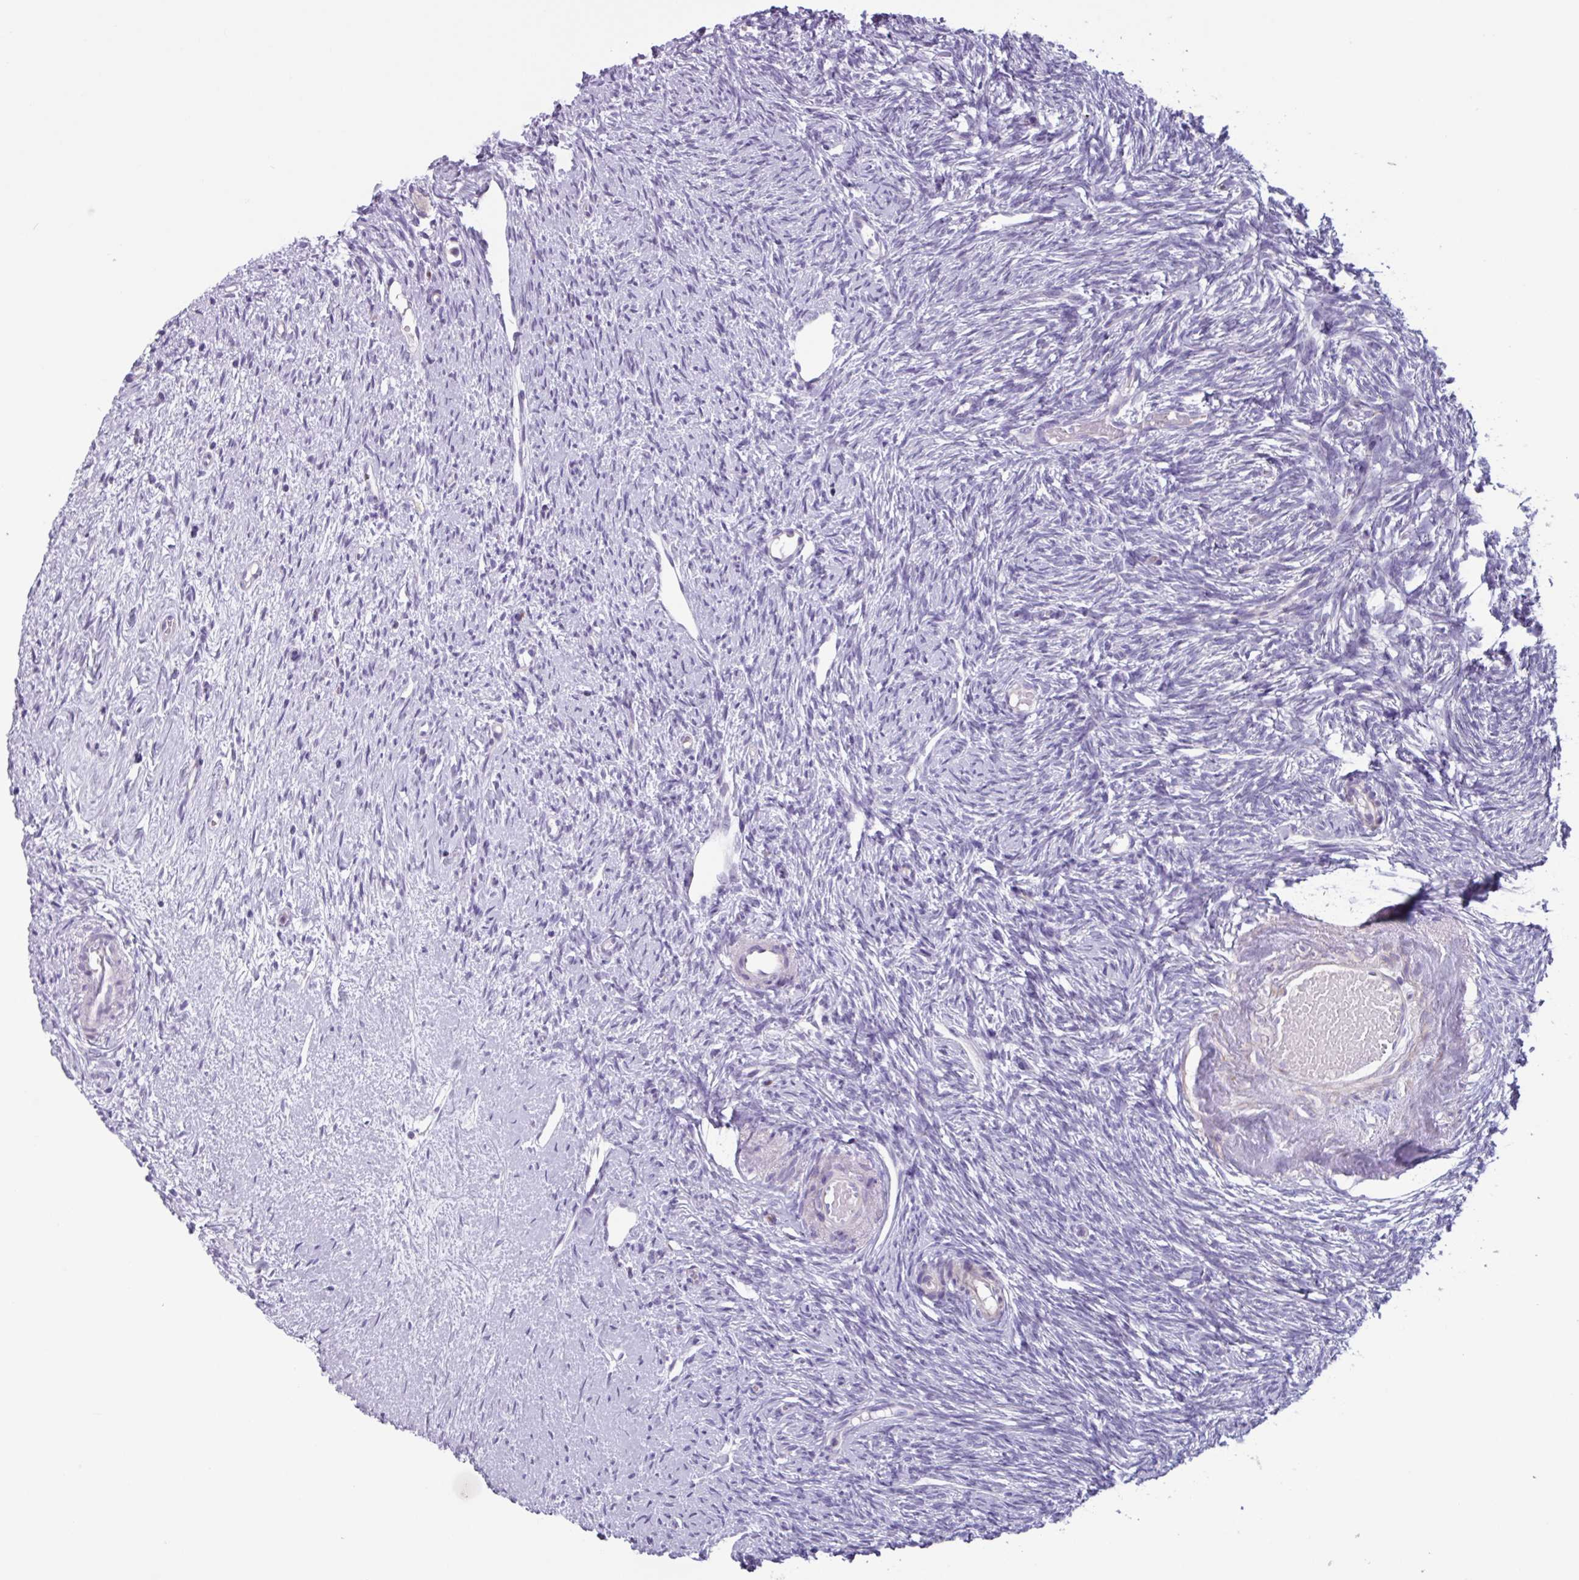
{"staining": {"intensity": "negative", "quantity": "none", "location": "none"}, "tissue": "ovary", "cell_type": "Ovarian stroma cells", "image_type": "normal", "snomed": [{"axis": "morphology", "description": "Normal tissue, NOS"}, {"axis": "topography", "description": "Ovary"}], "caption": "High magnification brightfield microscopy of benign ovary stained with DAB (3,3'-diaminobenzidine) (brown) and counterstained with hematoxylin (blue): ovarian stroma cells show no significant expression. (DAB (3,3'-diaminobenzidine) immunohistochemistry with hematoxylin counter stain).", "gene": "ADGRE1", "patient": {"sex": "female", "age": 51}}